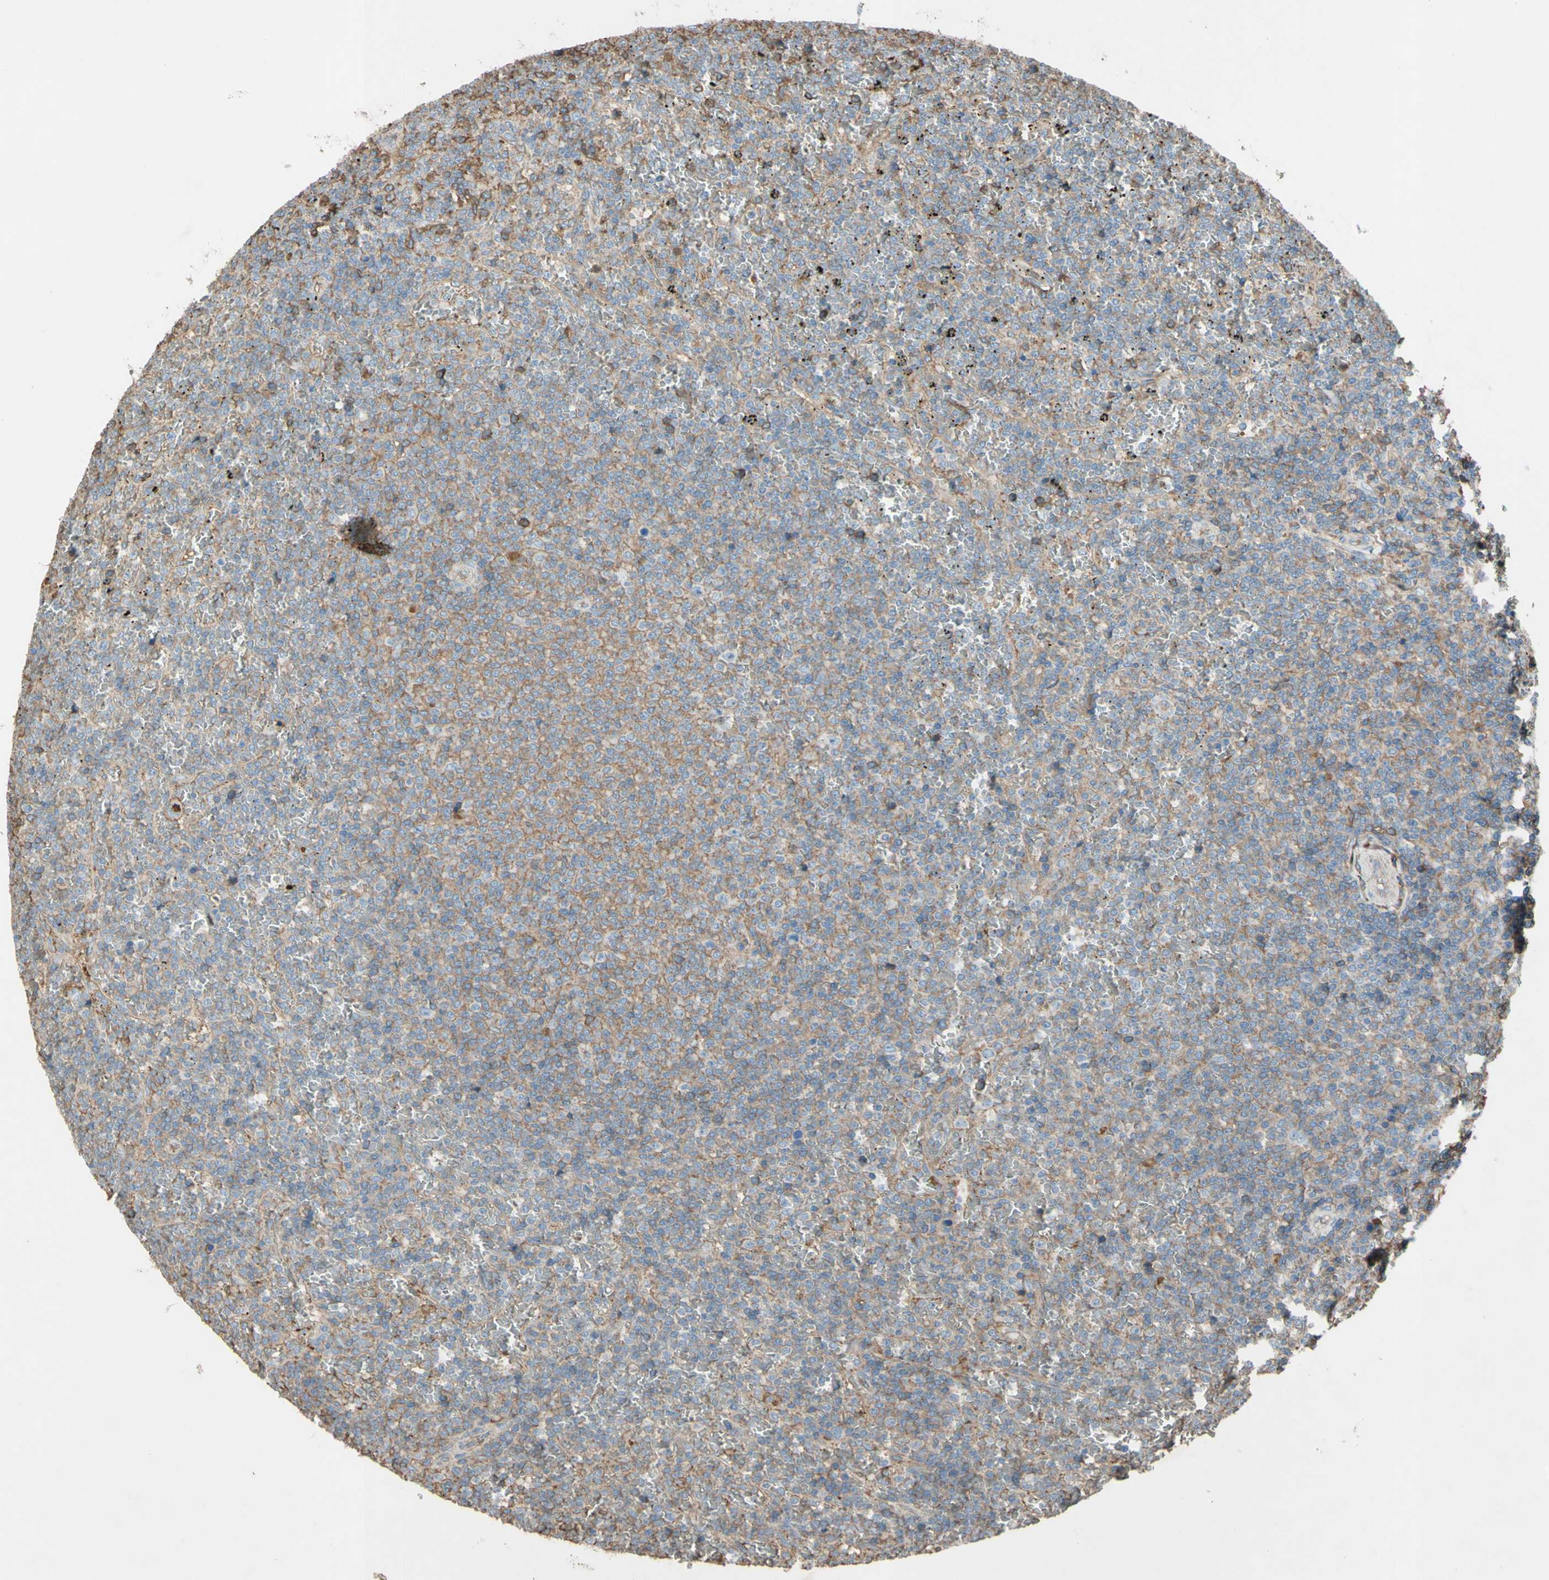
{"staining": {"intensity": "moderate", "quantity": "25%-75%", "location": "cytoplasmic/membranous"}, "tissue": "lymphoma", "cell_type": "Tumor cells", "image_type": "cancer", "snomed": [{"axis": "morphology", "description": "Malignant lymphoma, non-Hodgkin's type, Low grade"}, {"axis": "topography", "description": "Spleen"}], "caption": "Tumor cells demonstrate medium levels of moderate cytoplasmic/membranous expression in approximately 25%-75% of cells in low-grade malignant lymphoma, non-Hodgkin's type. Immunohistochemistry (ihc) stains the protein in brown and the nuclei are stained blue.", "gene": "TIMP2", "patient": {"sex": "female", "age": 77}}